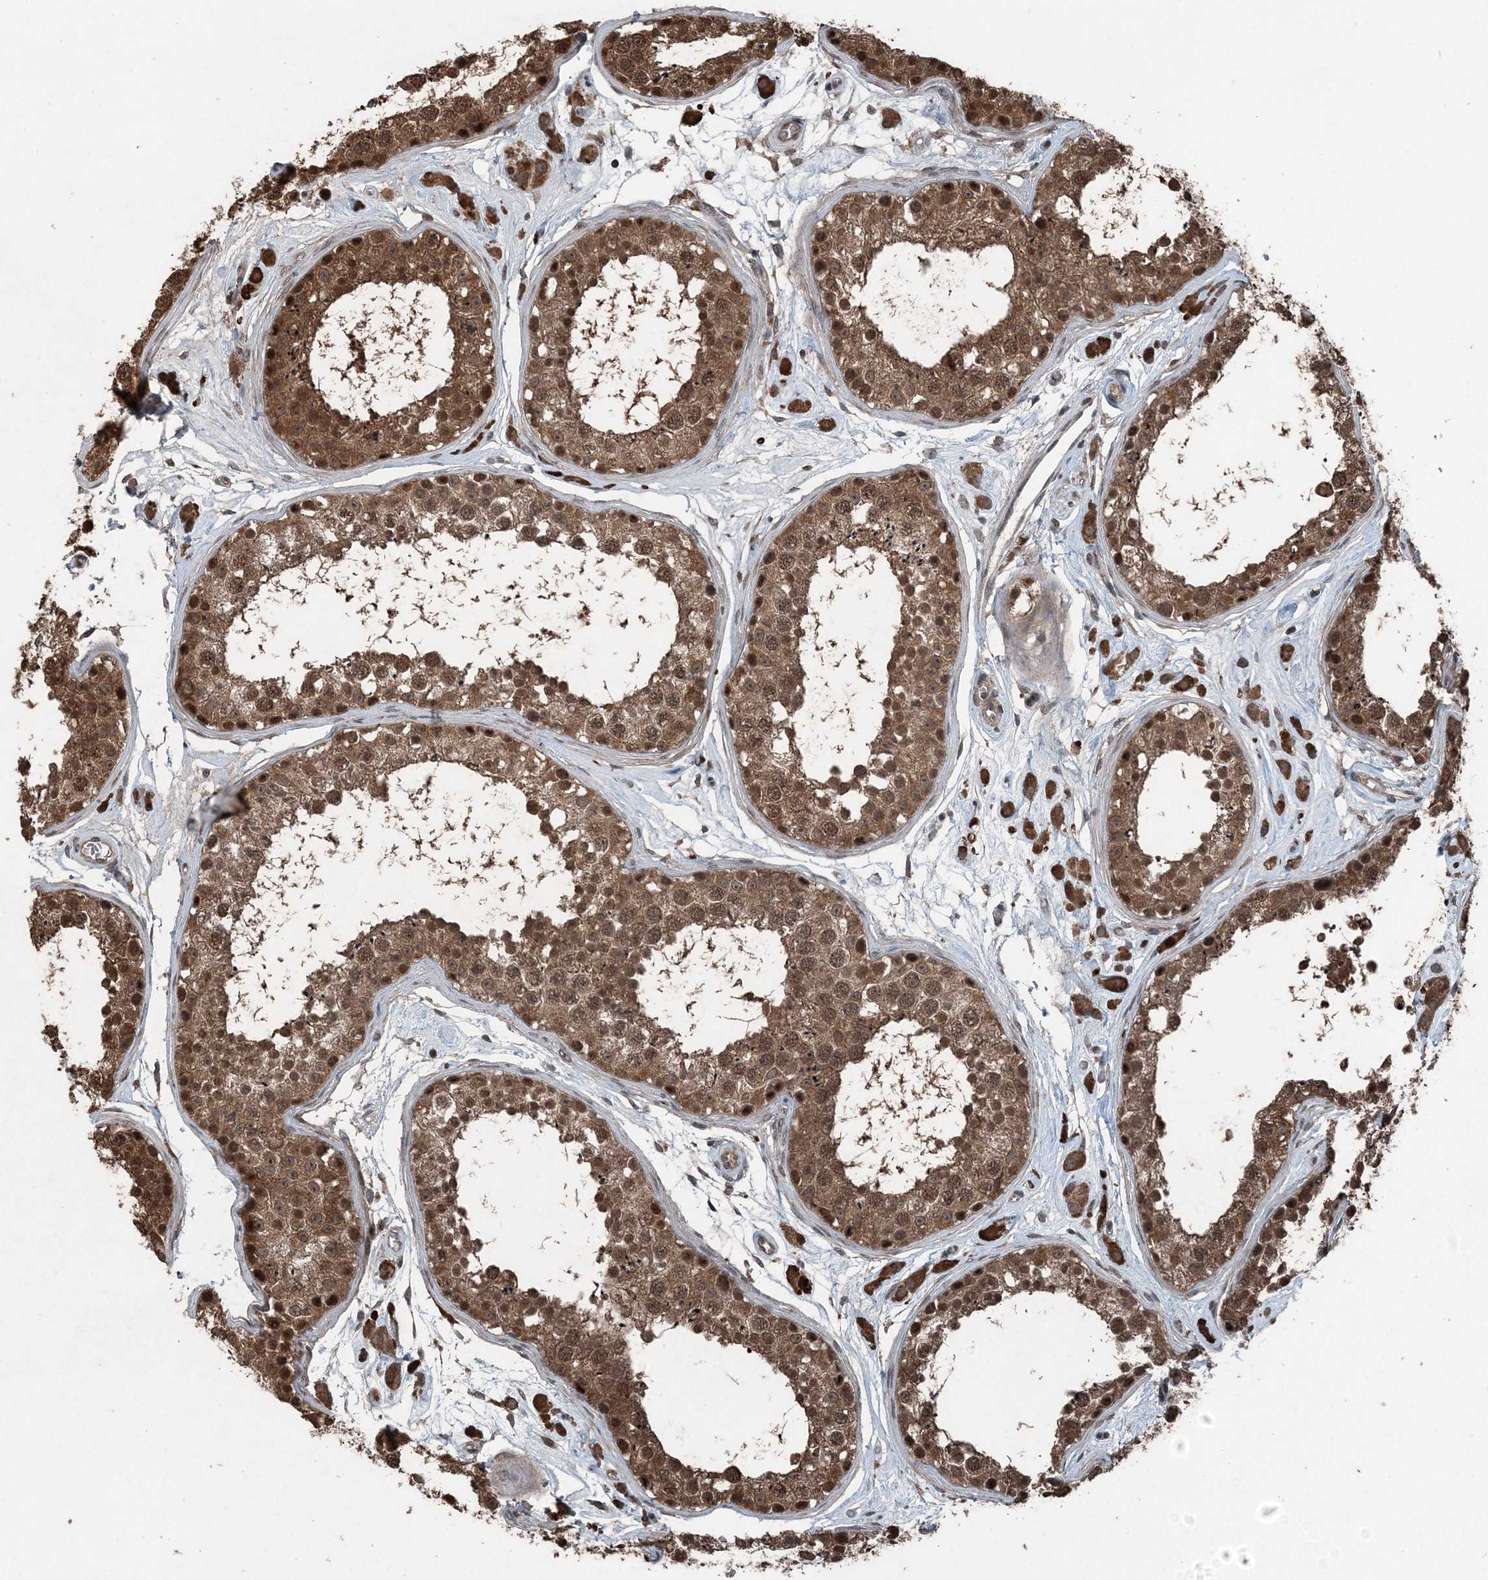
{"staining": {"intensity": "moderate", "quantity": ">75%", "location": "cytoplasmic/membranous,nuclear"}, "tissue": "testis", "cell_type": "Cells in seminiferous ducts", "image_type": "normal", "snomed": [{"axis": "morphology", "description": "Normal tissue, NOS"}, {"axis": "topography", "description": "Testis"}], "caption": "Protein staining reveals moderate cytoplasmic/membranous,nuclear expression in about >75% of cells in seminiferous ducts in unremarkable testis.", "gene": "CFL1", "patient": {"sex": "male", "age": 25}}